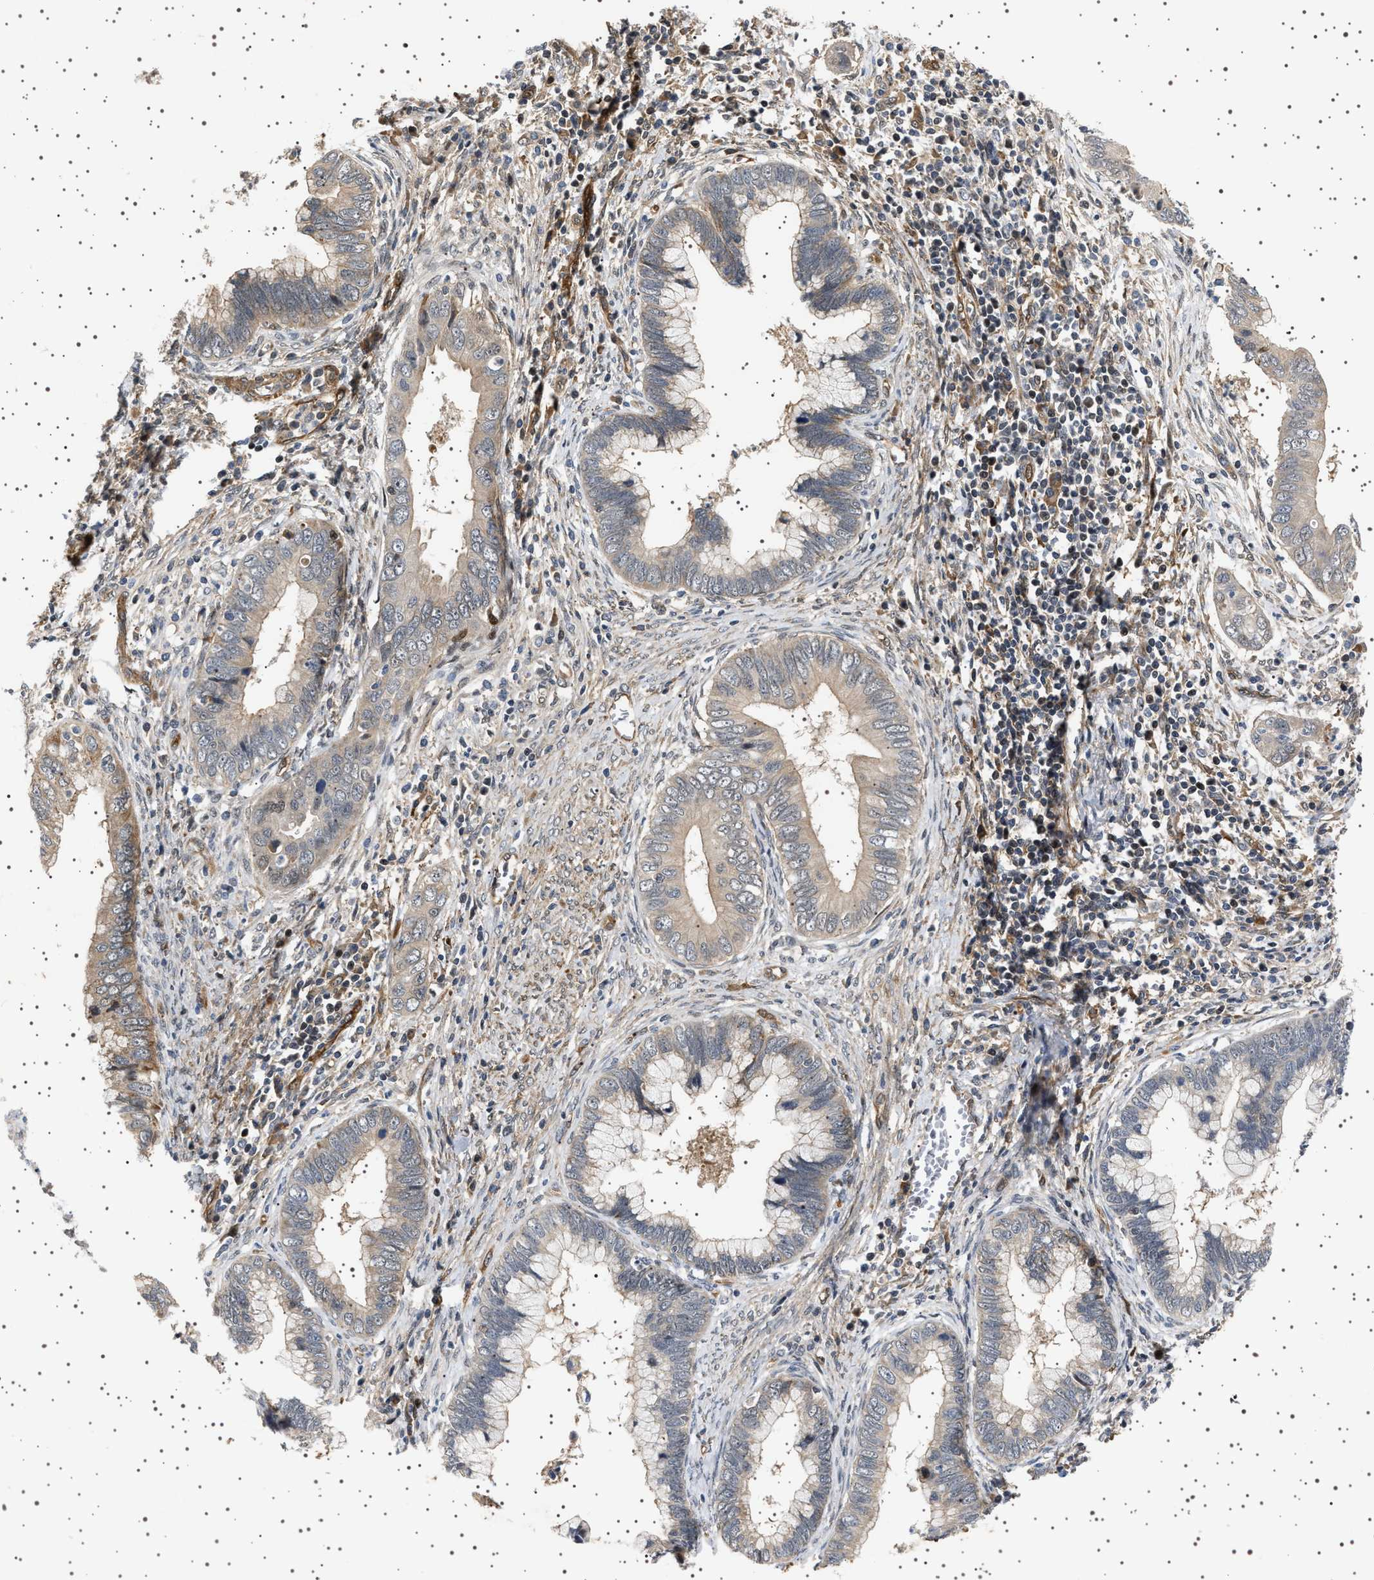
{"staining": {"intensity": "weak", "quantity": "25%-75%", "location": "cytoplasmic/membranous"}, "tissue": "cervical cancer", "cell_type": "Tumor cells", "image_type": "cancer", "snomed": [{"axis": "morphology", "description": "Adenocarcinoma, NOS"}, {"axis": "topography", "description": "Cervix"}], "caption": "Protein analysis of cervical cancer tissue demonstrates weak cytoplasmic/membranous expression in approximately 25%-75% of tumor cells.", "gene": "BAG3", "patient": {"sex": "female", "age": 44}}